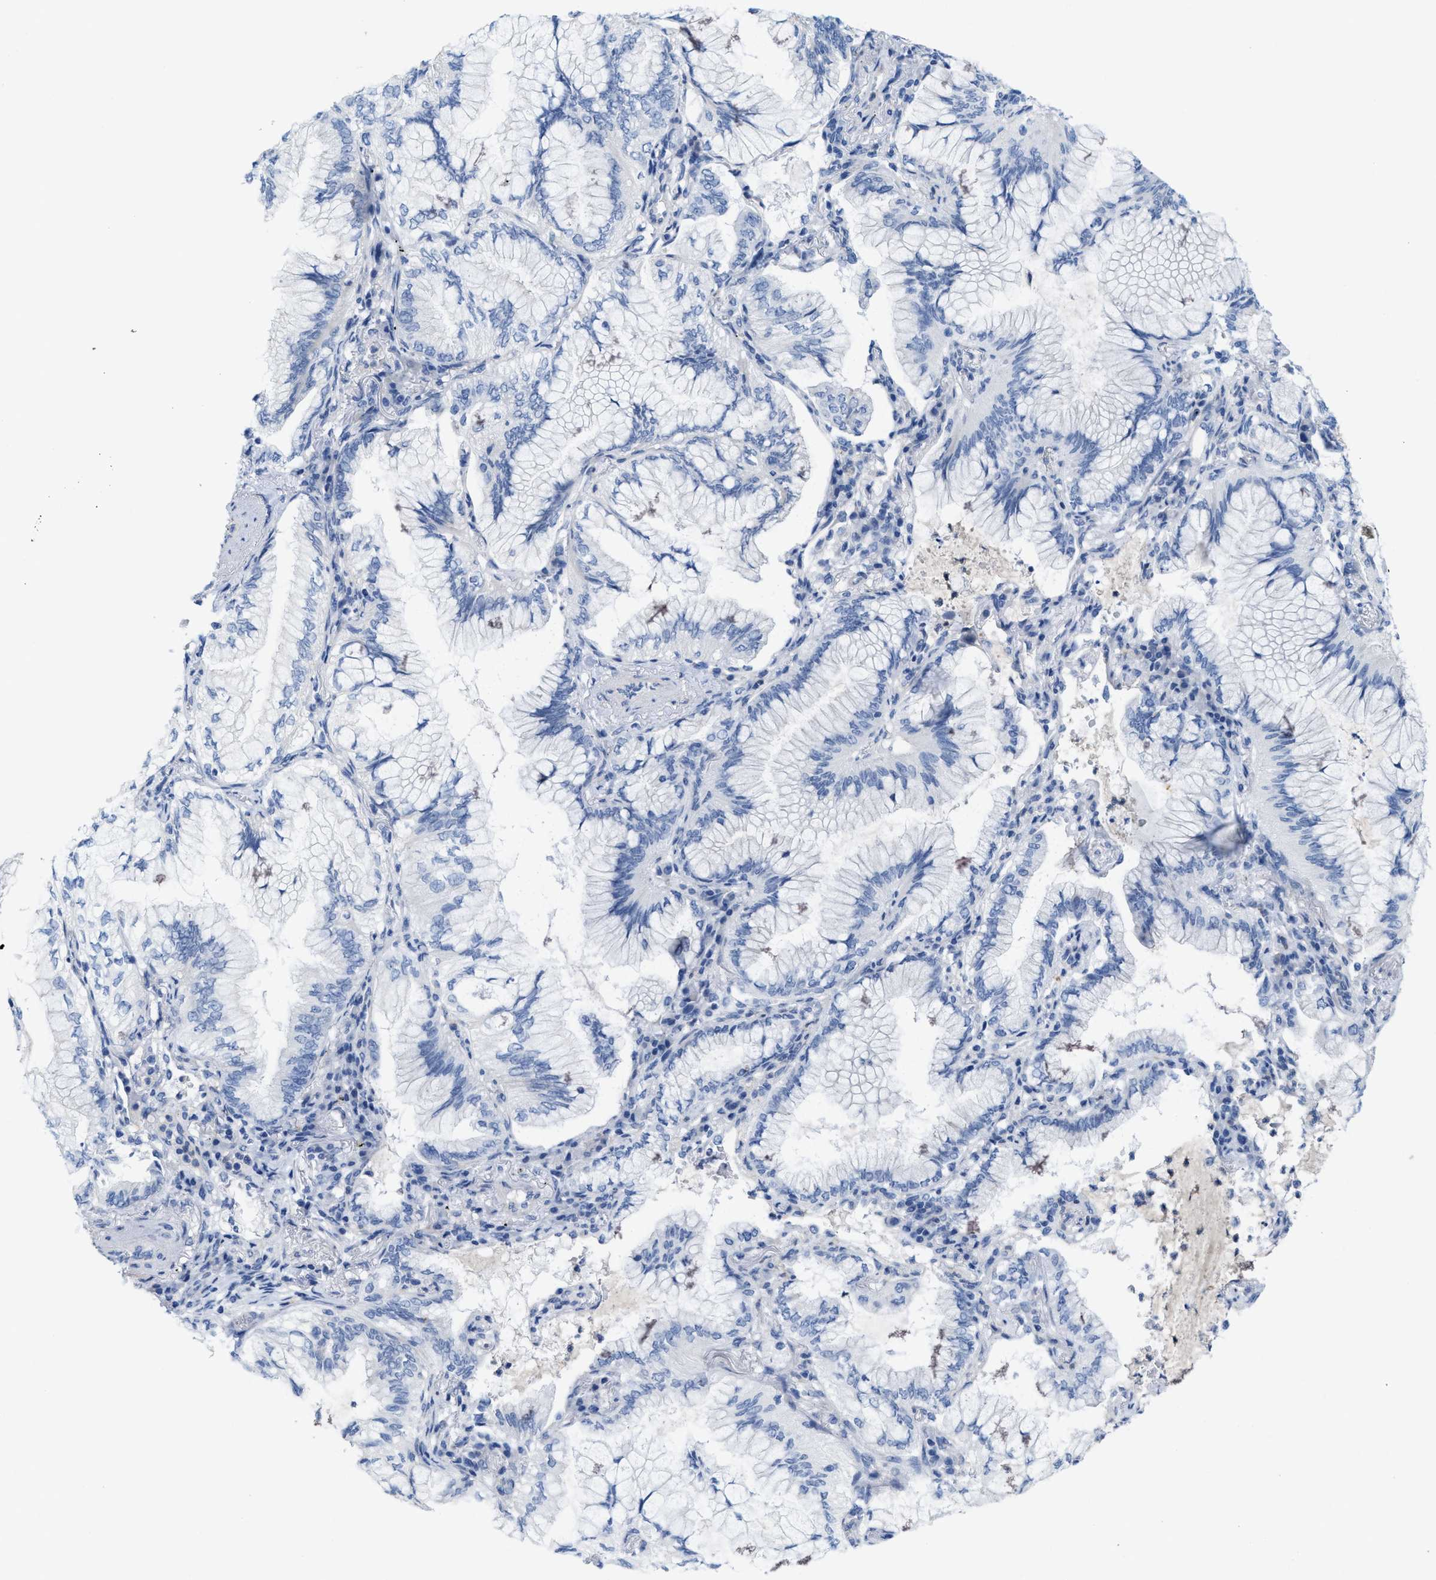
{"staining": {"intensity": "negative", "quantity": "none", "location": "none"}, "tissue": "lung cancer", "cell_type": "Tumor cells", "image_type": "cancer", "snomed": [{"axis": "morphology", "description": "Adenocarcinoma, NOS"}, {"axis": "topography", "description": "Lung"}], "caption": "Immunohistochemical staining of adenocarcinoma (lung) shows no significant positivity in tumor cells.", "gene": "CPA2", "patient": {"sex": "female", "age": 70}}